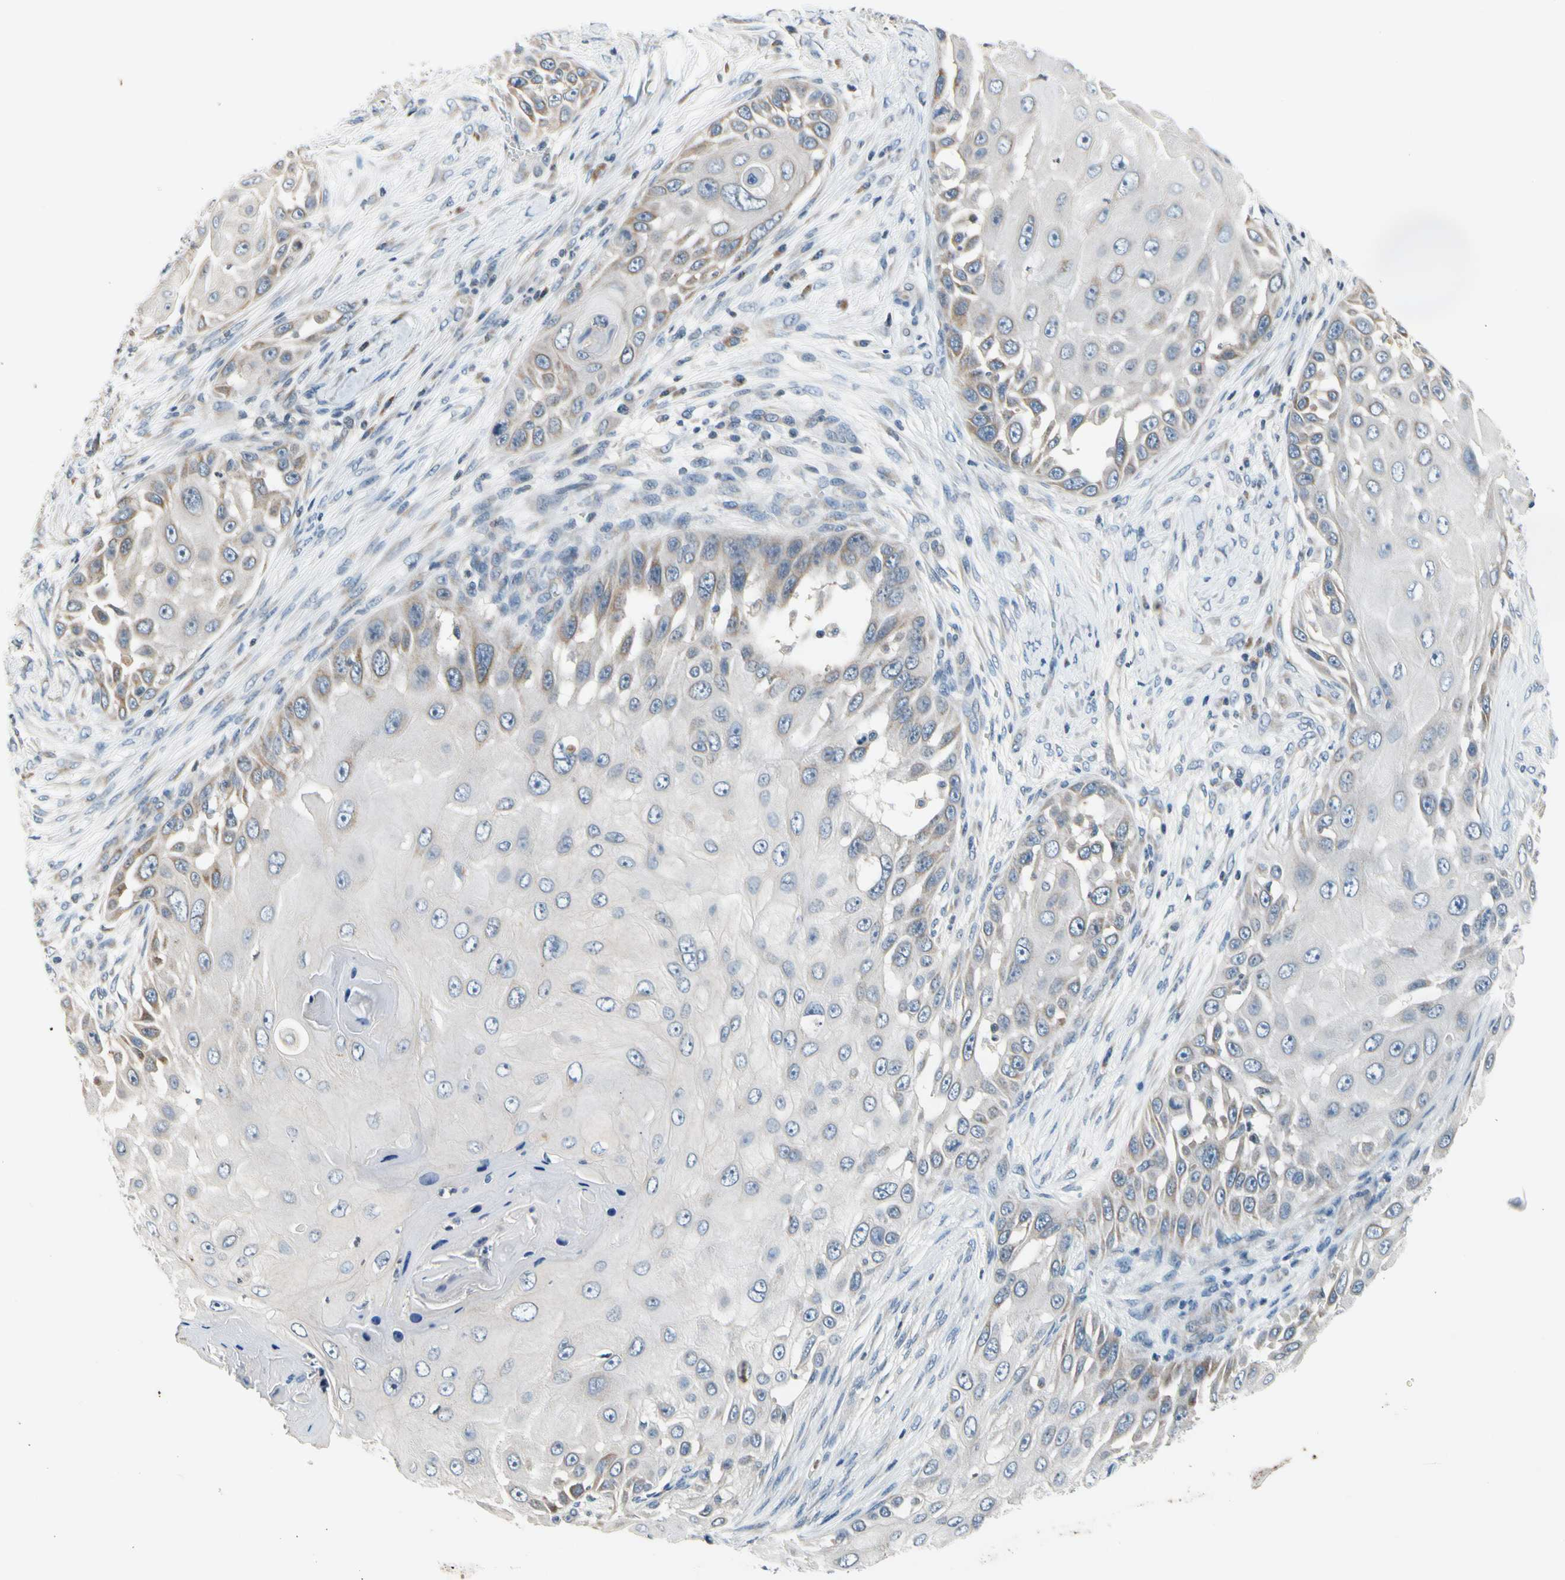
{"staining": {"intensity": "weak", "quantity": "<25%", "location": "cytoplasmic/membranous"}, "tissue": "skin cancer", "cell_type": "Tumor cells", "image_type": "cancer", "snomed": [{"axis": "morphology", "description": "Squamous cell carcinoma, NOS"}, {"axis": "topography", "description": "Skin"}], "caption": "Tumor cells show no significant protein staining in skin cancer (squamous cell carcinoma). (DAB immunohistochemistry with hematoxylin counter stain).", "gene": "SOX30", "patient": {"sex": "female", "age": 44}}